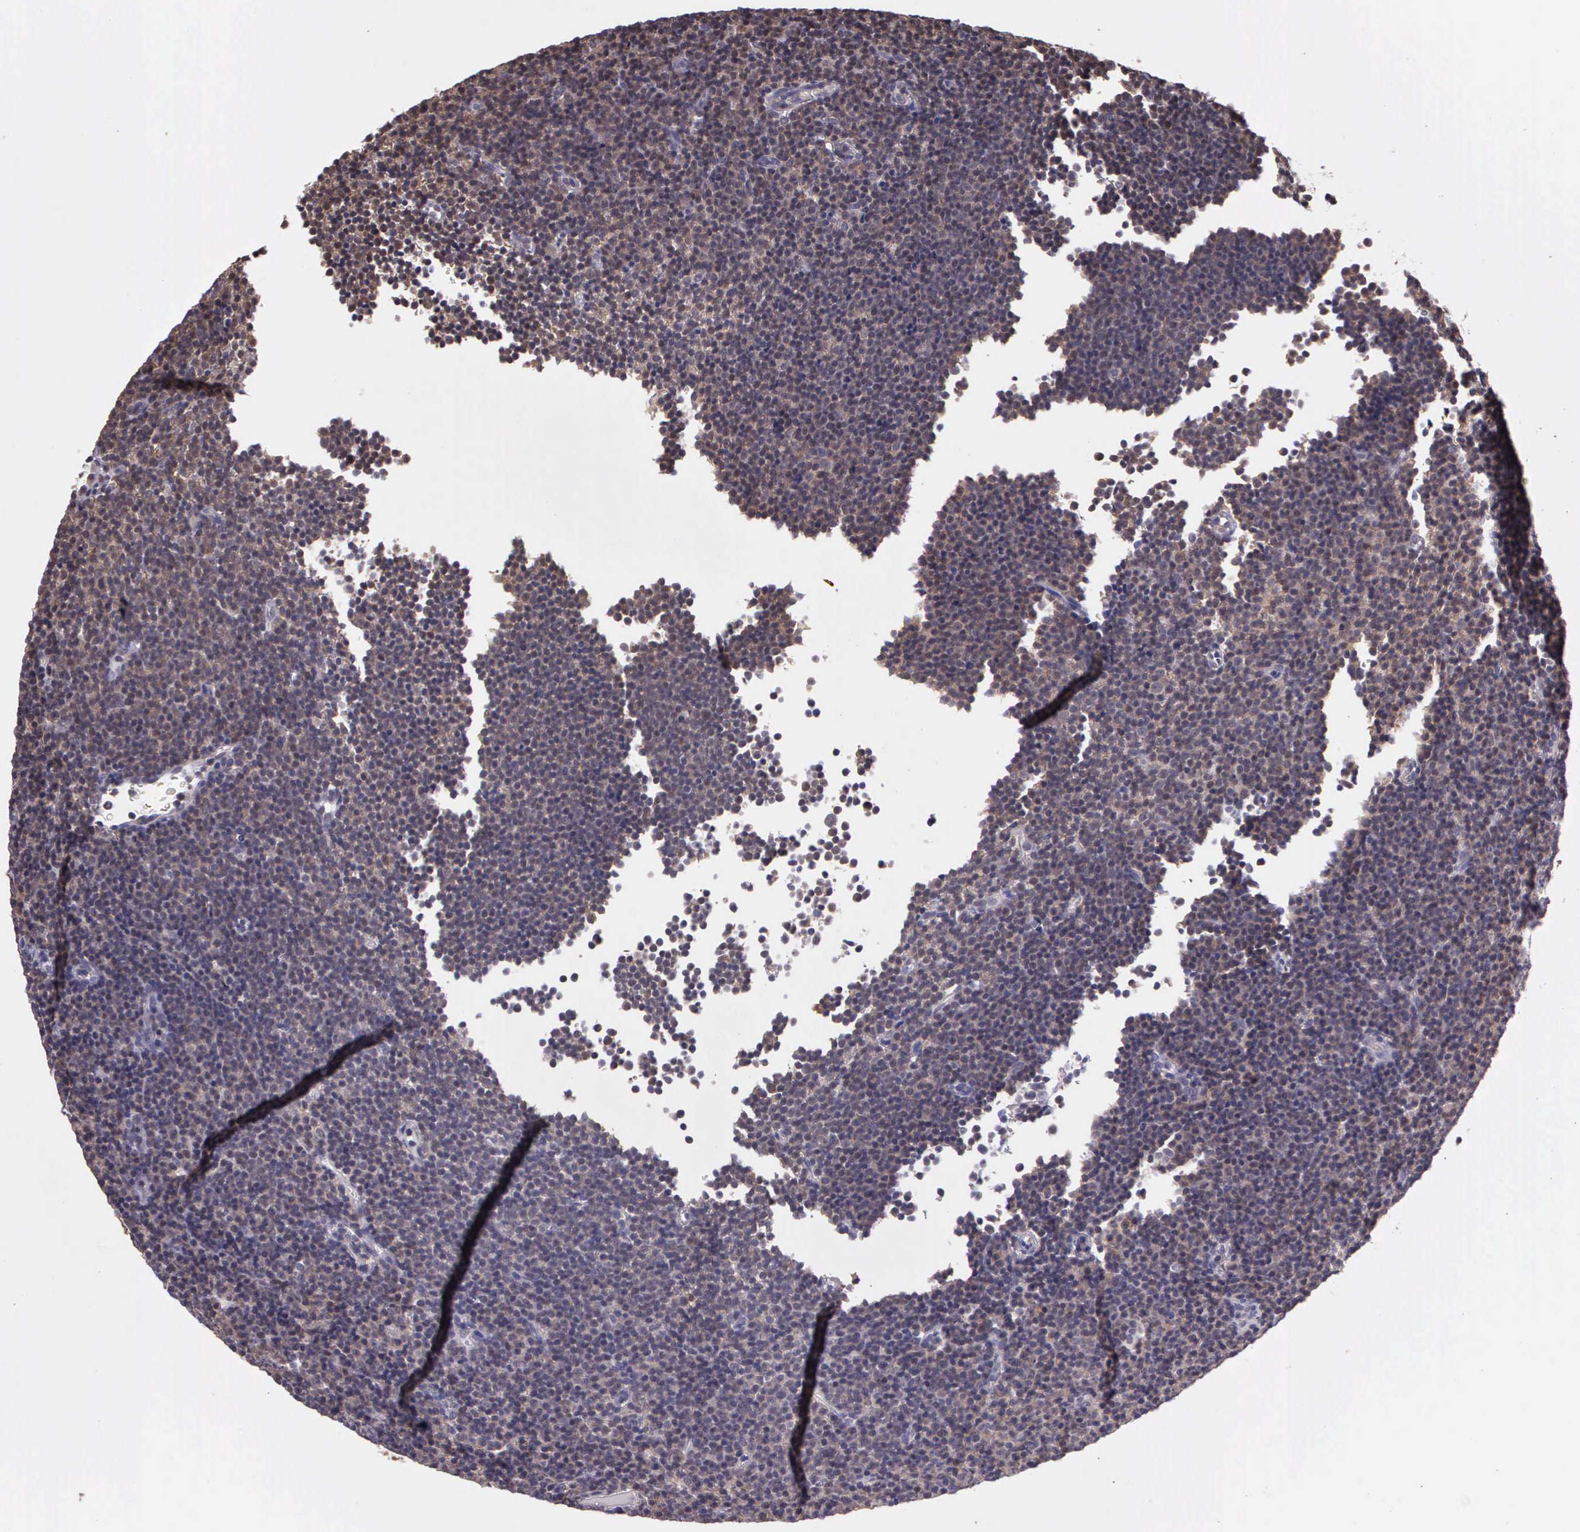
{"staining": {"intensity": "negative", "quantity": "none", "location": "none"}, "tissue": "lymphoma", "cell_type": "Tumor cells", "image_type": "cancer", "snomed": [{"axis": "morphology", "description": "Malignant lymphoma, non-Hodgkin's type, Low grade"}, {"axis": "topography", "description": "Lymph node"}], "caption": "High magnification brightfield microscopy of malignant lymphoma, non-Hodgkin's type (low-grade) stained with DAB (brown) and counterstained with hematoxylin (blue): tumor cells show no significant expression.", "gene": "IGBP1", "patient": {"sex": "male", "age": 57}}